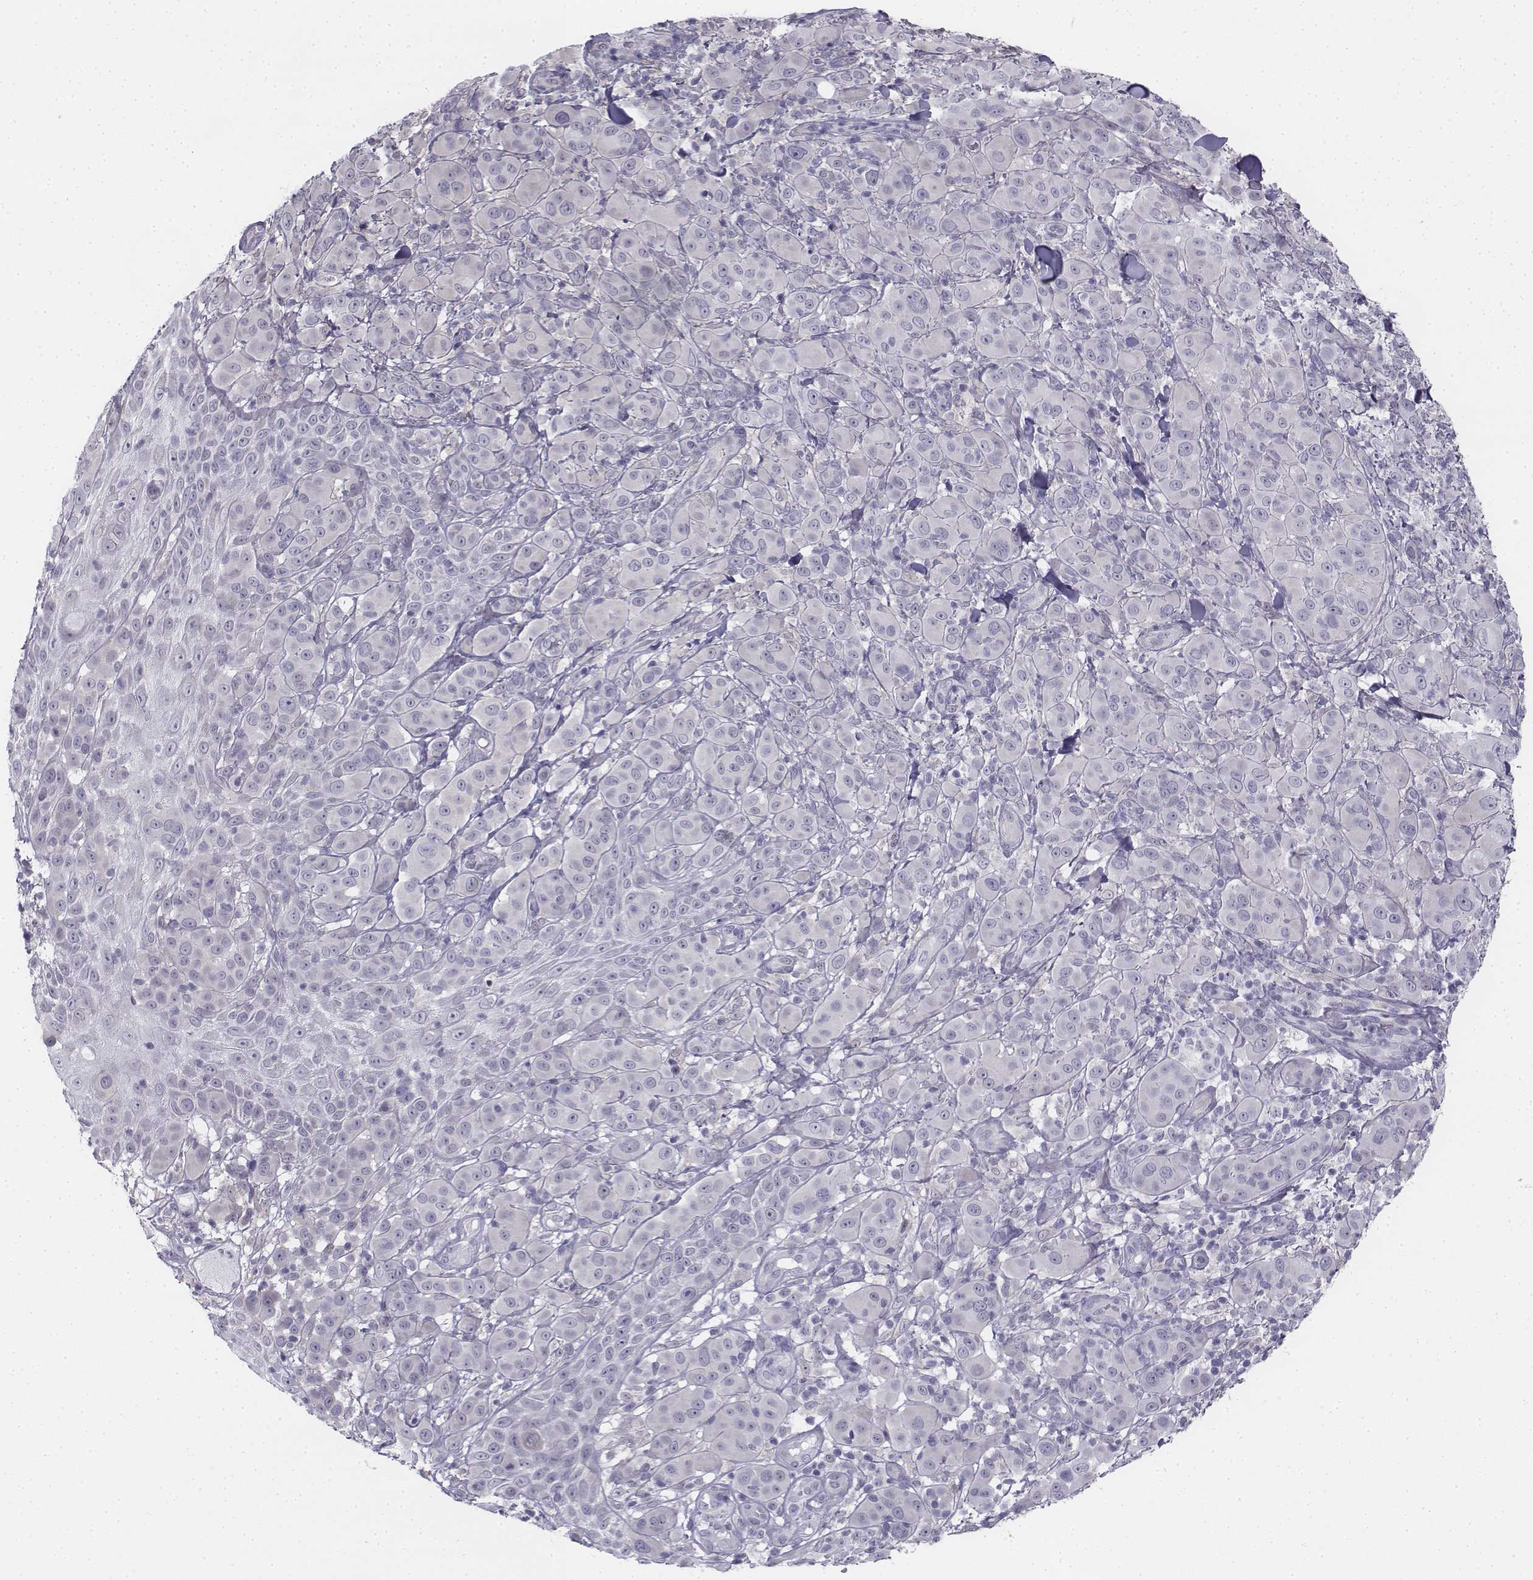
{"staining": {"intensity": "negative", "quantity": "none", "location": "none"}, "tissue": "melanoma", "cell_type": "Tumor cells", "image_type": "cancer", "snomed": [{"axis": "morphology", "description": "Malignant melanoma, NOS"}, {"axis": "topography", "description": "Skin"}], "caption": "A photomicrograph of human malignant melanoma is negative for staining in tumor cells.", "gene": "PENK", "patient": {"sex": "female", "age": 87}}